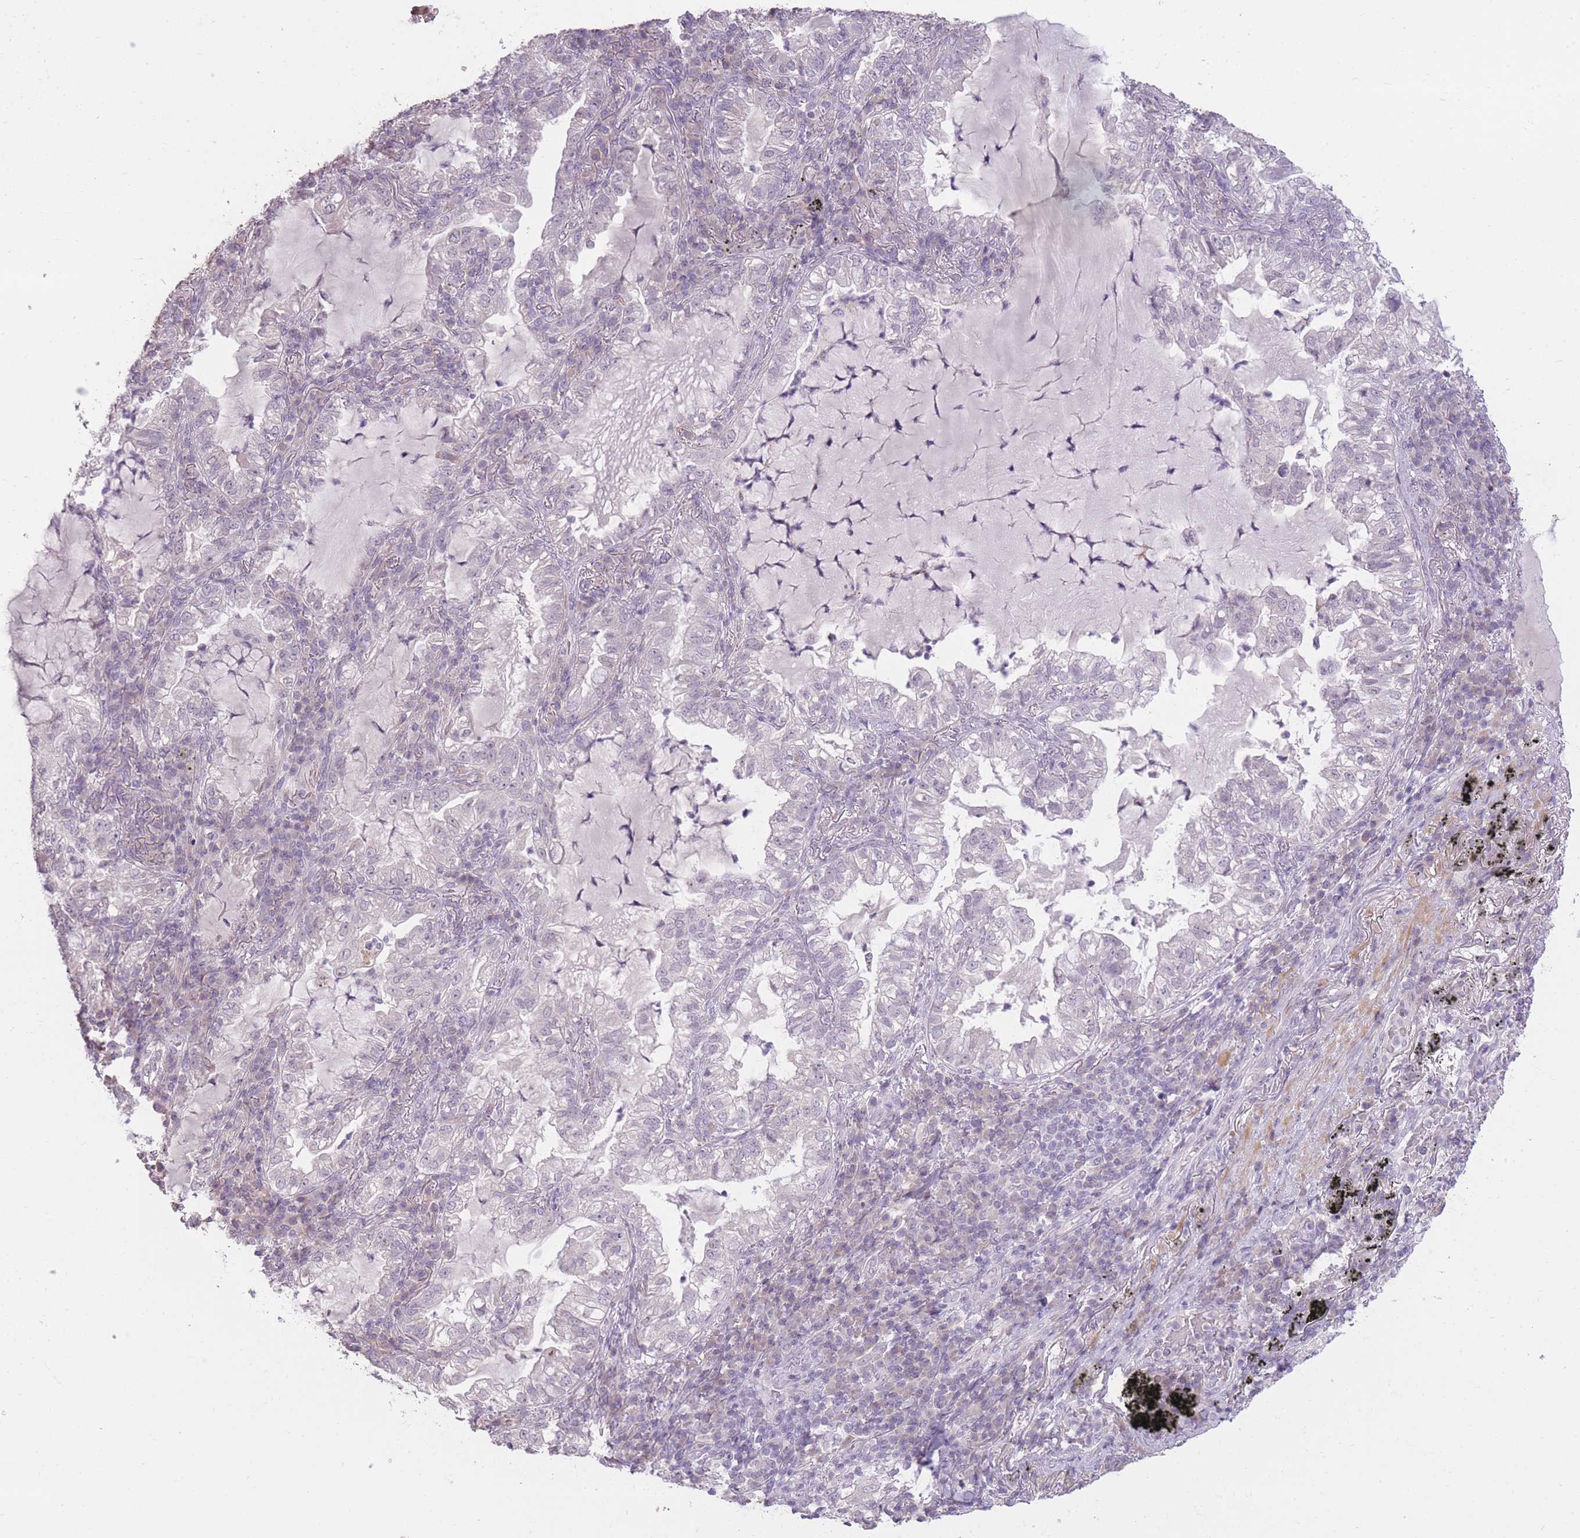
{"staining": {"intensity": "negative", "quantity": "none", "location": "none"}, "tissue": "lung cancer", "cell_type": "Tumor cells", "image_type": "cancer", "snomed": [{"axis": "morphology", "description": "Adenocarcinoma, NOS"}, {"axis": "topography", "description": "Lung"}], "caption": "Protein analysis of adenocarcinoma (lung) shows no significant staining in tumor cells.", "gene": "ZBTB24", "patient": {"sex": "female", "age": 73}}